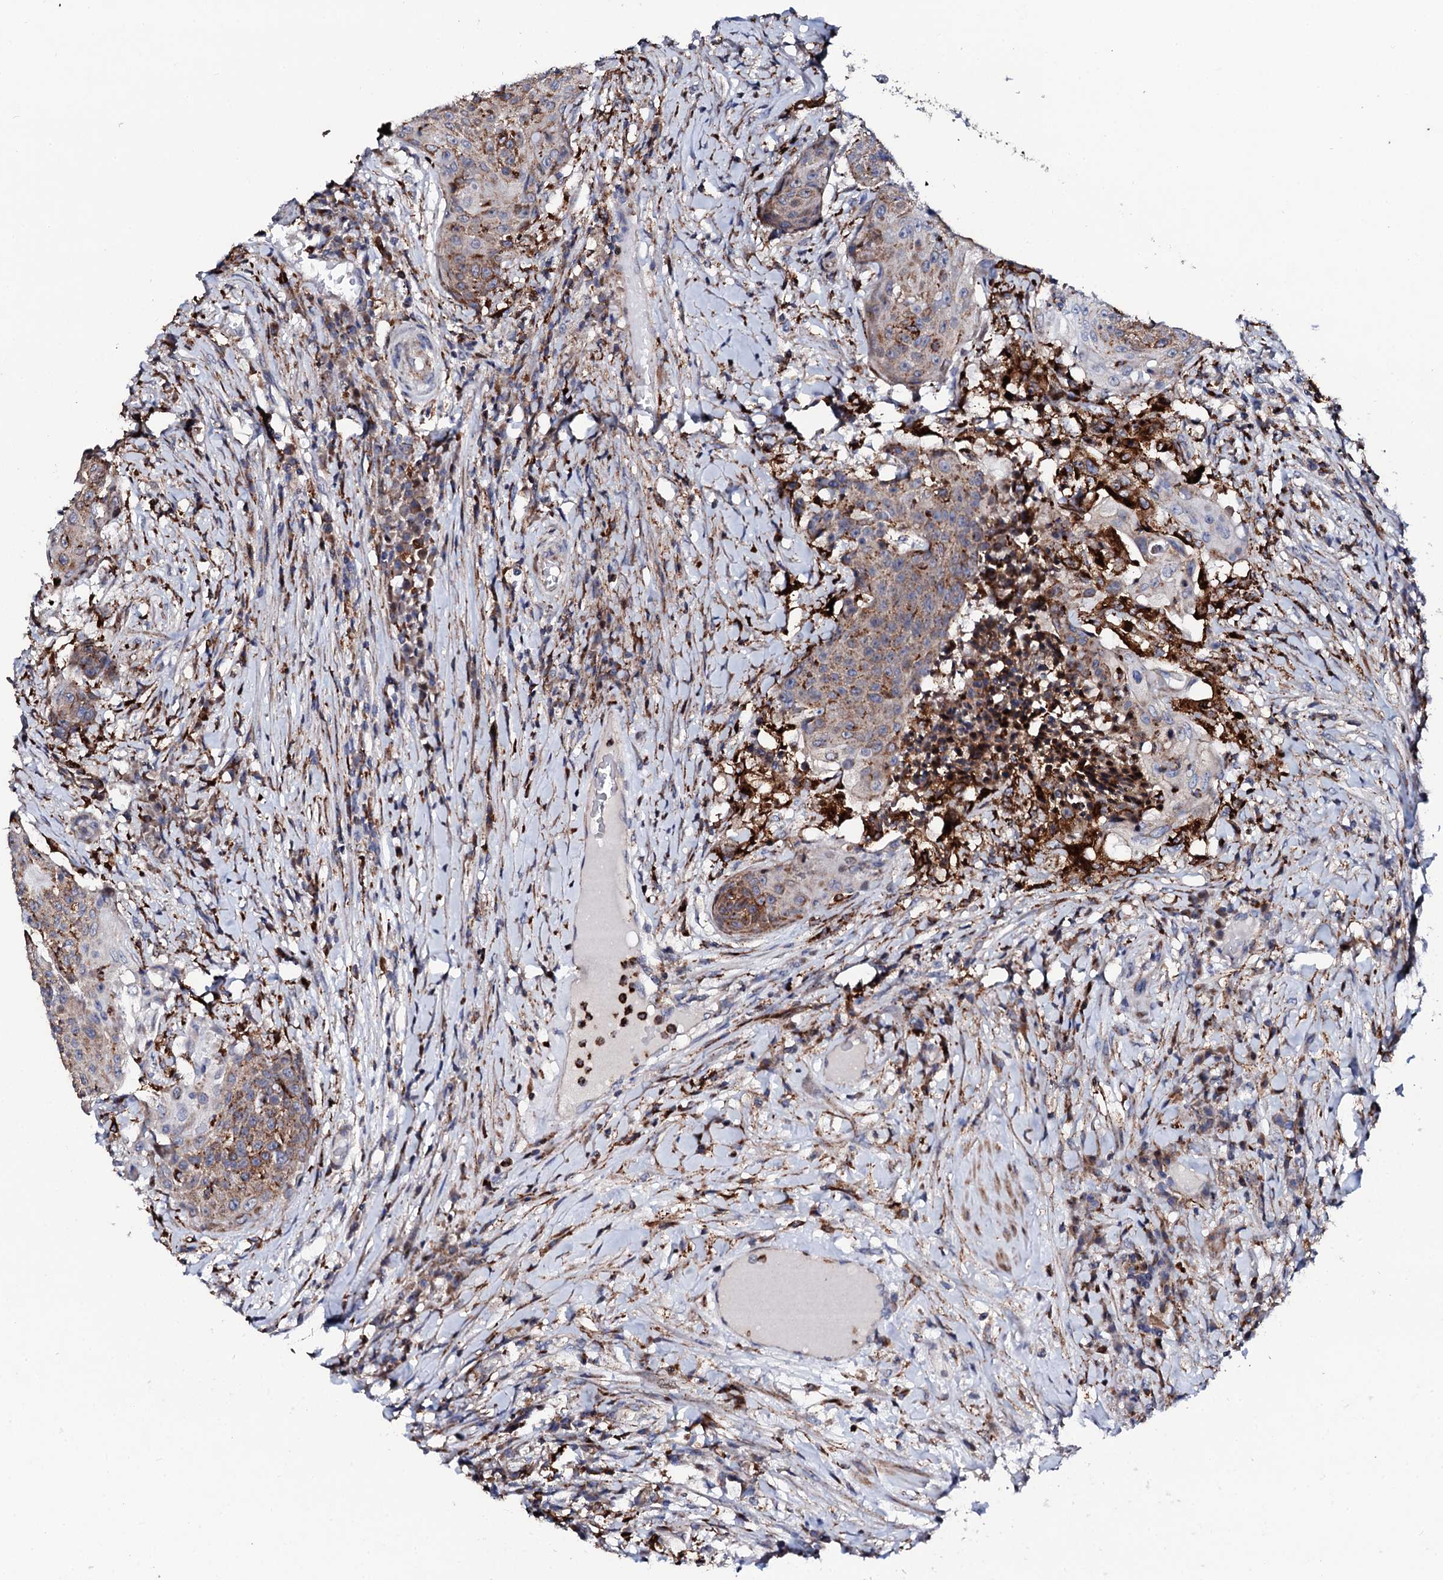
{"staining": {"intensity": "moderate", "quantity": ">75%", "location": "cytoplasmic/membranous"}, "tissue": "urothelial cancer", "cell_type": "Tumor cells", "image_type": "cancer", "snomed": [{"axis": "morphology", "description": "Urothelial carcinoma, High grade"}, {"axis": "topography", "description": "Urinary bladder"}], "caption": "About >75% of tumor cells in urothelial cancer reveal moderate cytoplasmic/membranous protein positivity as visualized by brown immunohistochemical staining.", "gene": "TCIRG1", "patient": {"sex": "female", "age": 63}}